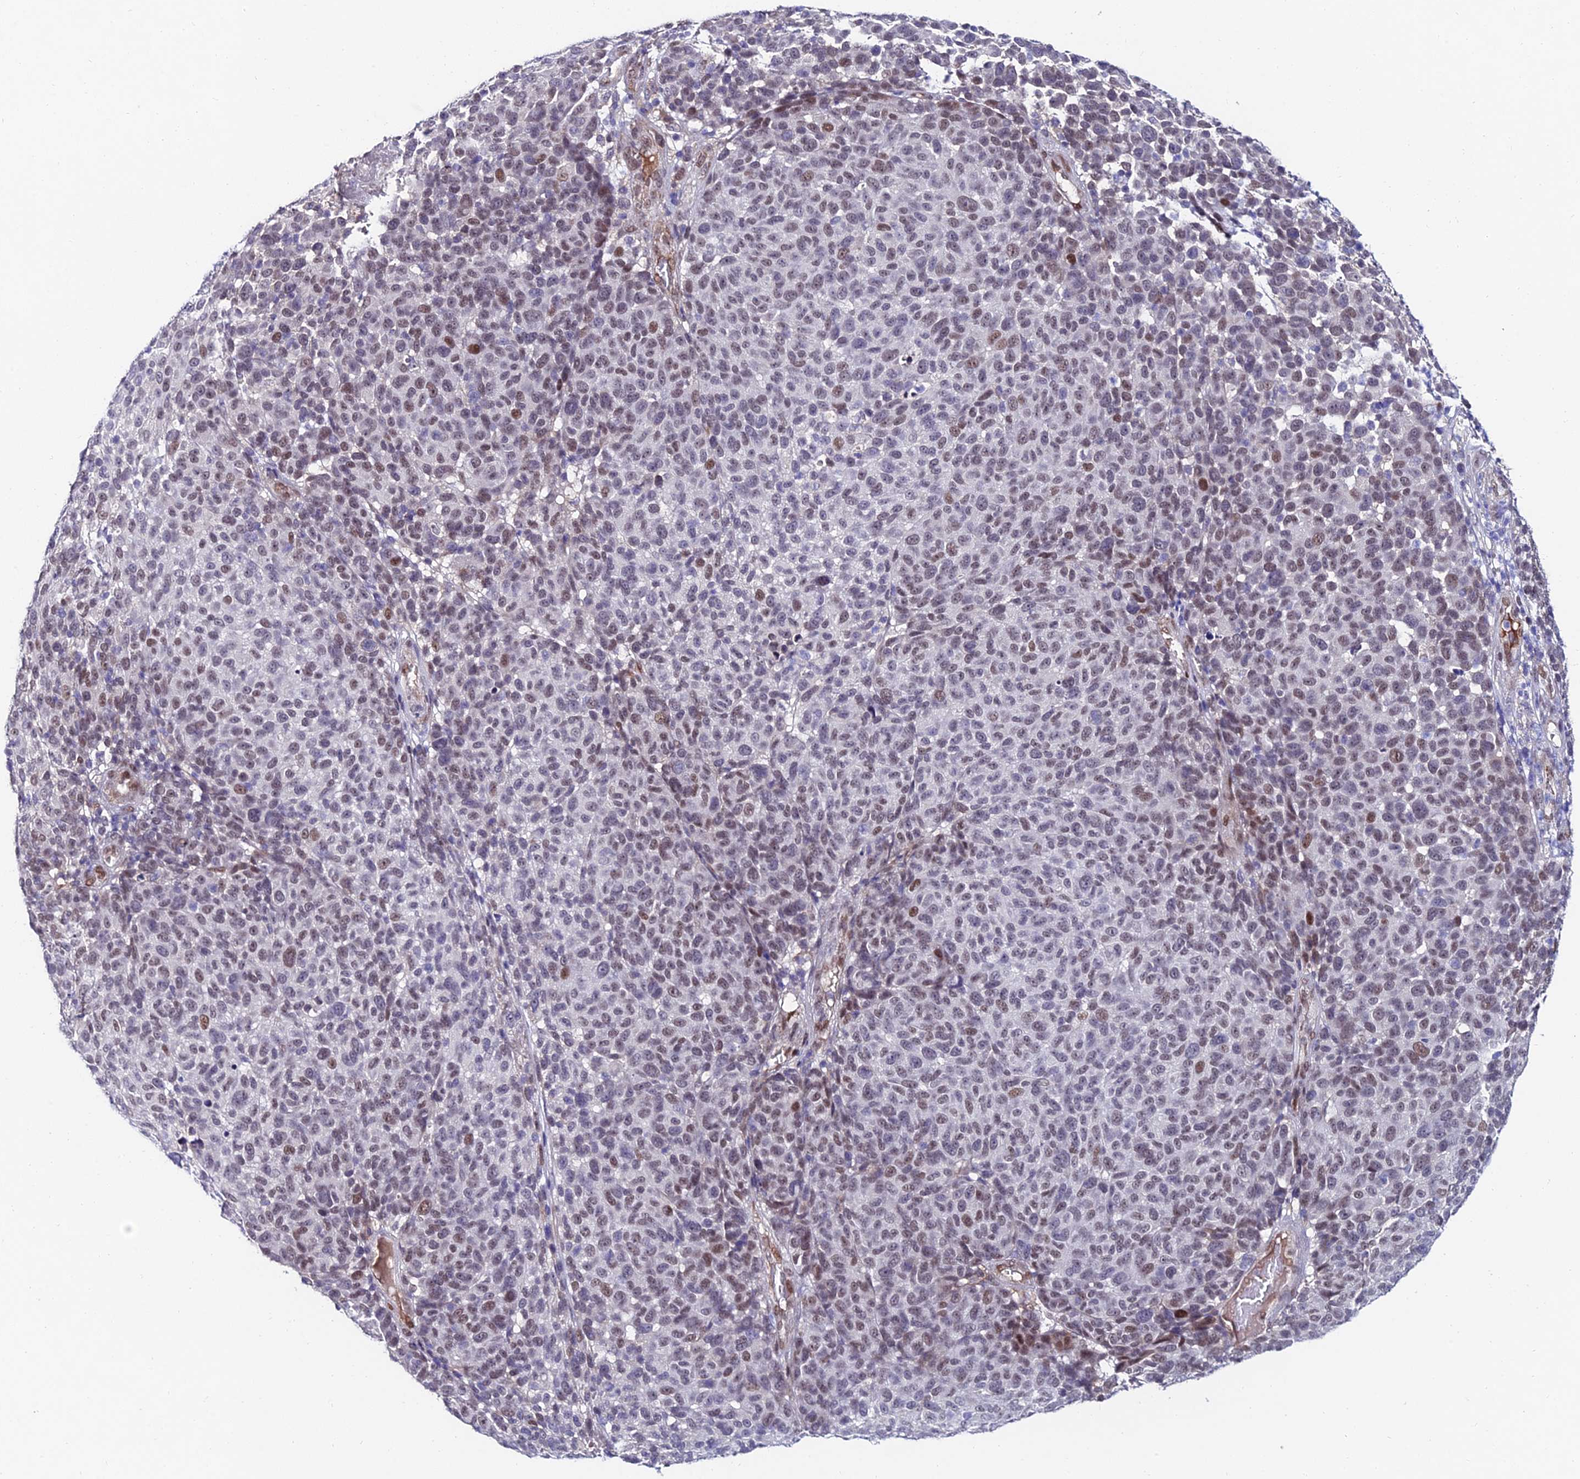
{"staining": {"intensity": "weak", "quantity": "25%-75%", "location": "nuclear"}, "tissue": "melanoma", "cell_type": "Tumor cells", "image_type": "cancer", "snomed": [{"axis": "morphology", "description": "Malignant melanoma, NOS"}, {"axis": "topography", "description": "Skin"}], "caption": "Immunohistochemistry photomicrograph of neoplastic tissue: malignant melanoma stained using immunohistochemistry (IHC) reveals low levels of weak protein expression localized specifically in the nuclear of tumor cells, appearing as a nuclear brown color.", "gene": "TRIM24", "patient": {"sex": "male", "age": 49}}